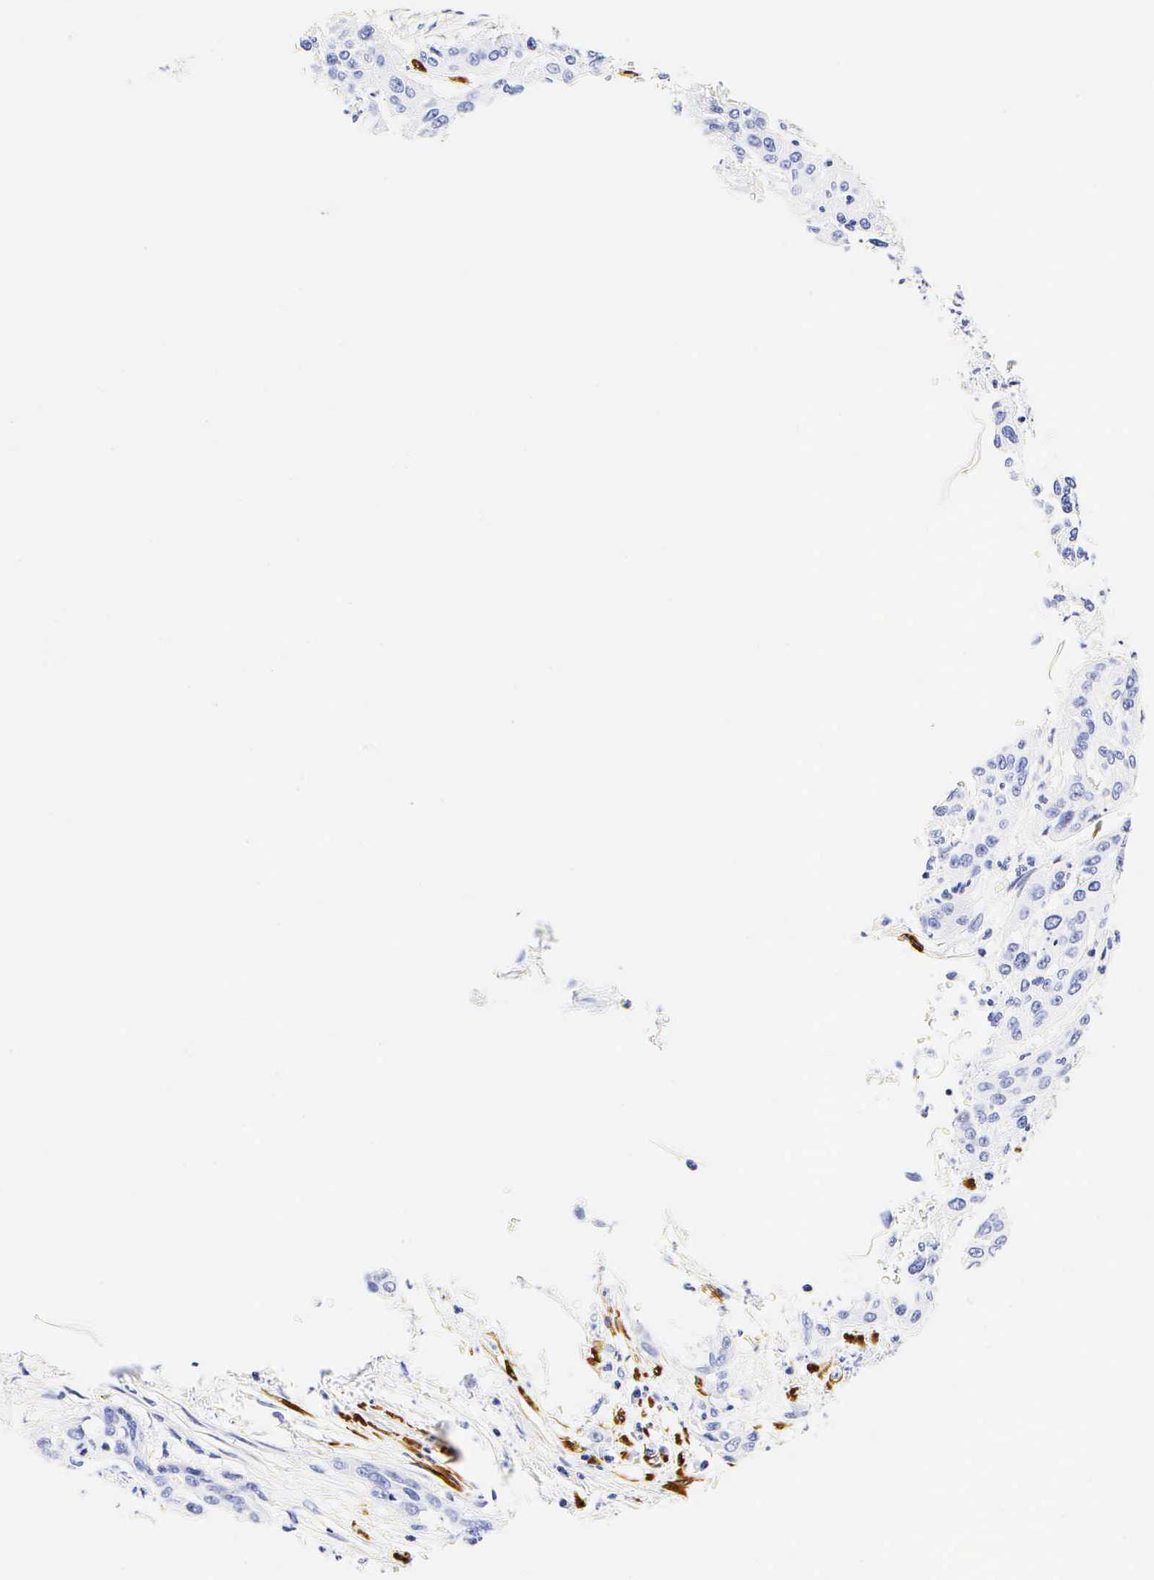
{"staining": {"intensity": "negative", "quantity": "none", "location": "none"}, "tissue": "cervical cancer", "cell_type": "Tumor cells", "image_type": "cancer", "snomed": [{"axis": "morphology", "description": "Squamous cell carcinoma, NOS"}, {"axis": "topography", "description": "Cervix"}], "caption": "Immunohistochemistry photomicrograph of neoplastic tissue: squamous cell carcinoma (cervical) stained with DAB shows no significant protein positivity in tumor cells.", "gene": "CALD1", "patient": {"sex": "female", "age": 41}}